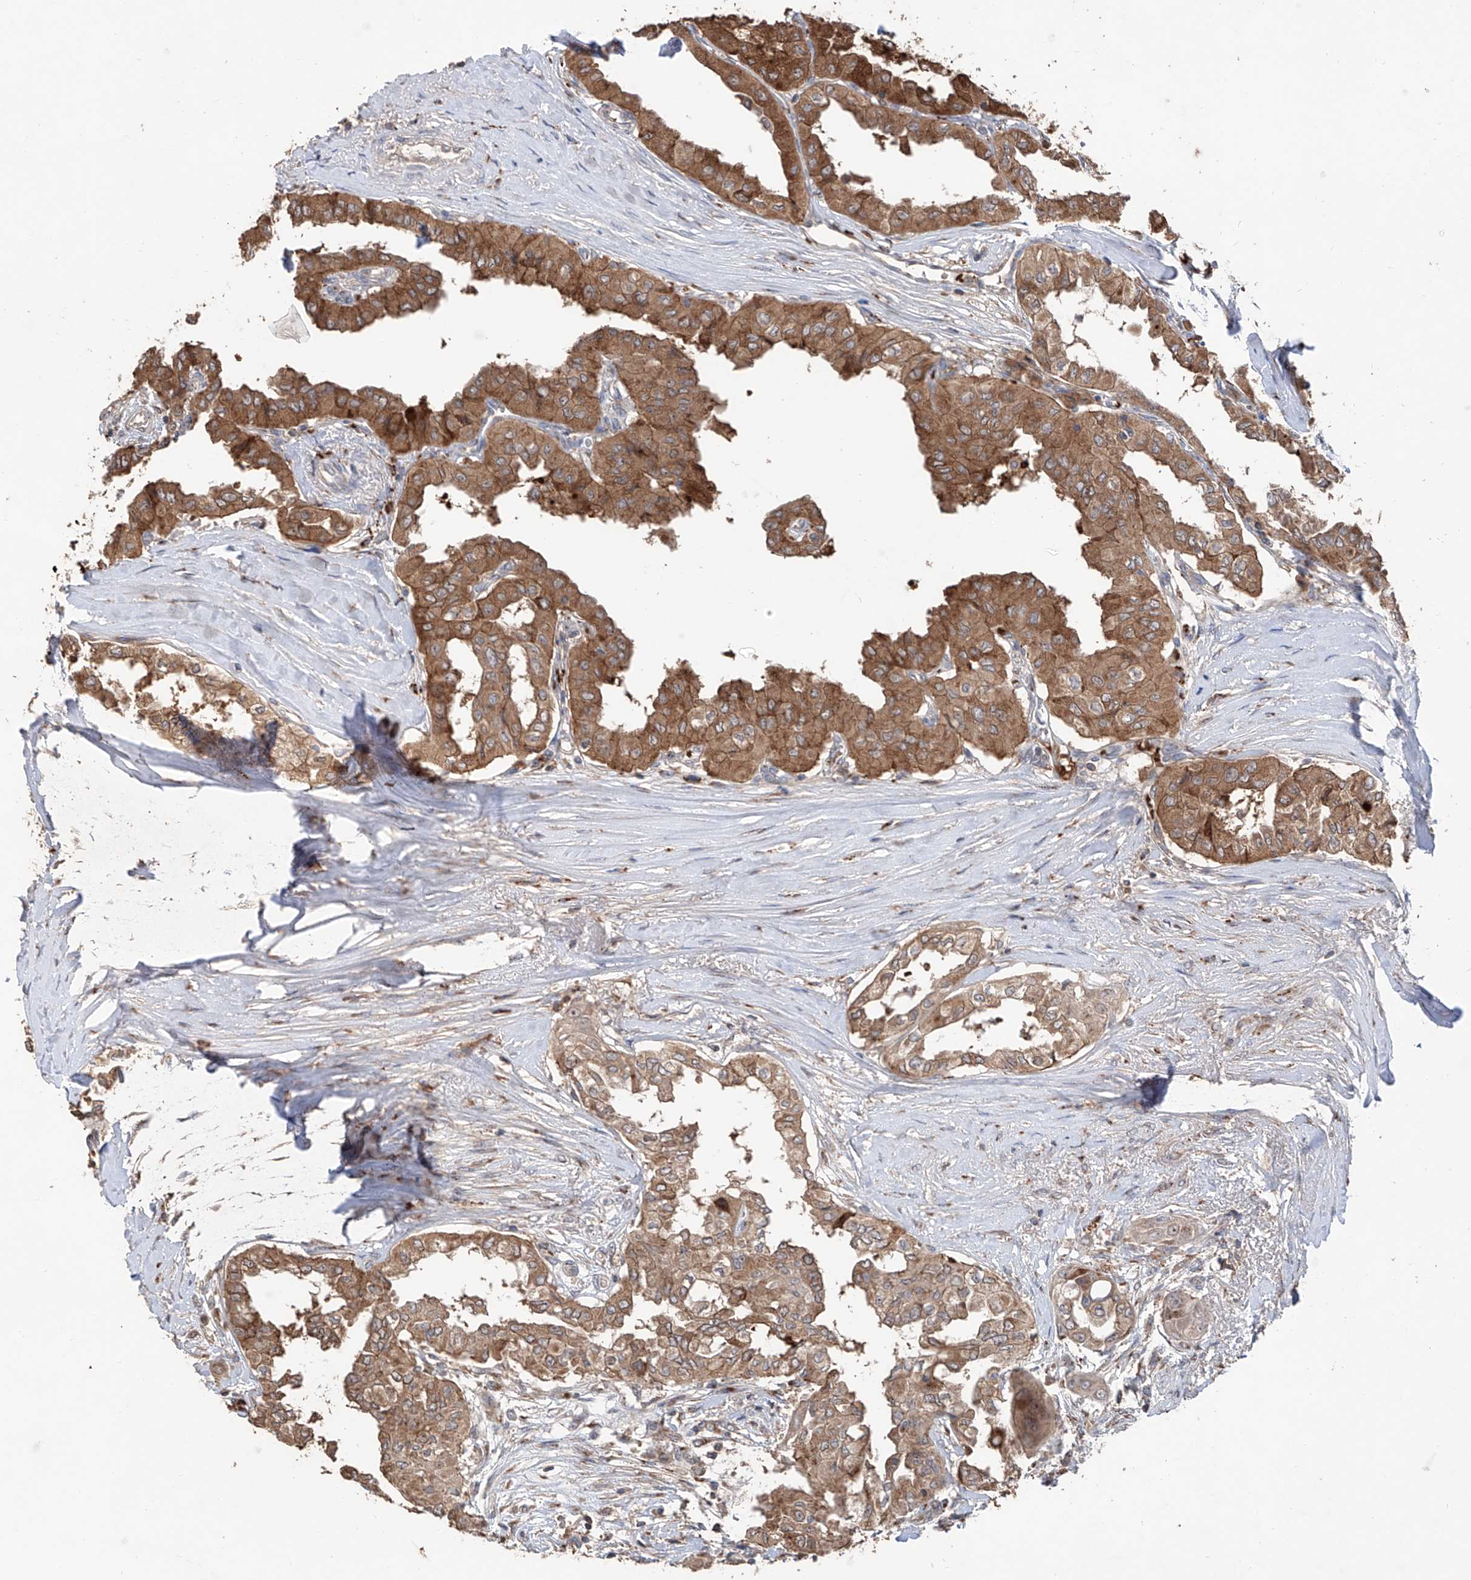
{"staining": {"intensity": "moderate", "quantity": ">75%", "location": "cytoplasmic/membranous"}, "tissue": "thyroid cancer", "cell_type": "Tumor cells", "image_type": "cancer", "snomed": [{"axis": "morphology", "description": "Papillary adenocarcinoma, NOS"}, {"axis": "topography", "description": "Thyroid gland"}], "caption": "Human papillary adenocarcinoma (thyroid) stained for a protein (brown) demonstrates moderate cytoplasmic/membranous positive positivity in approximately >75% of tumor cells.", "gene": "EDN1", "patient": {"sex": "female", "age": 59}}